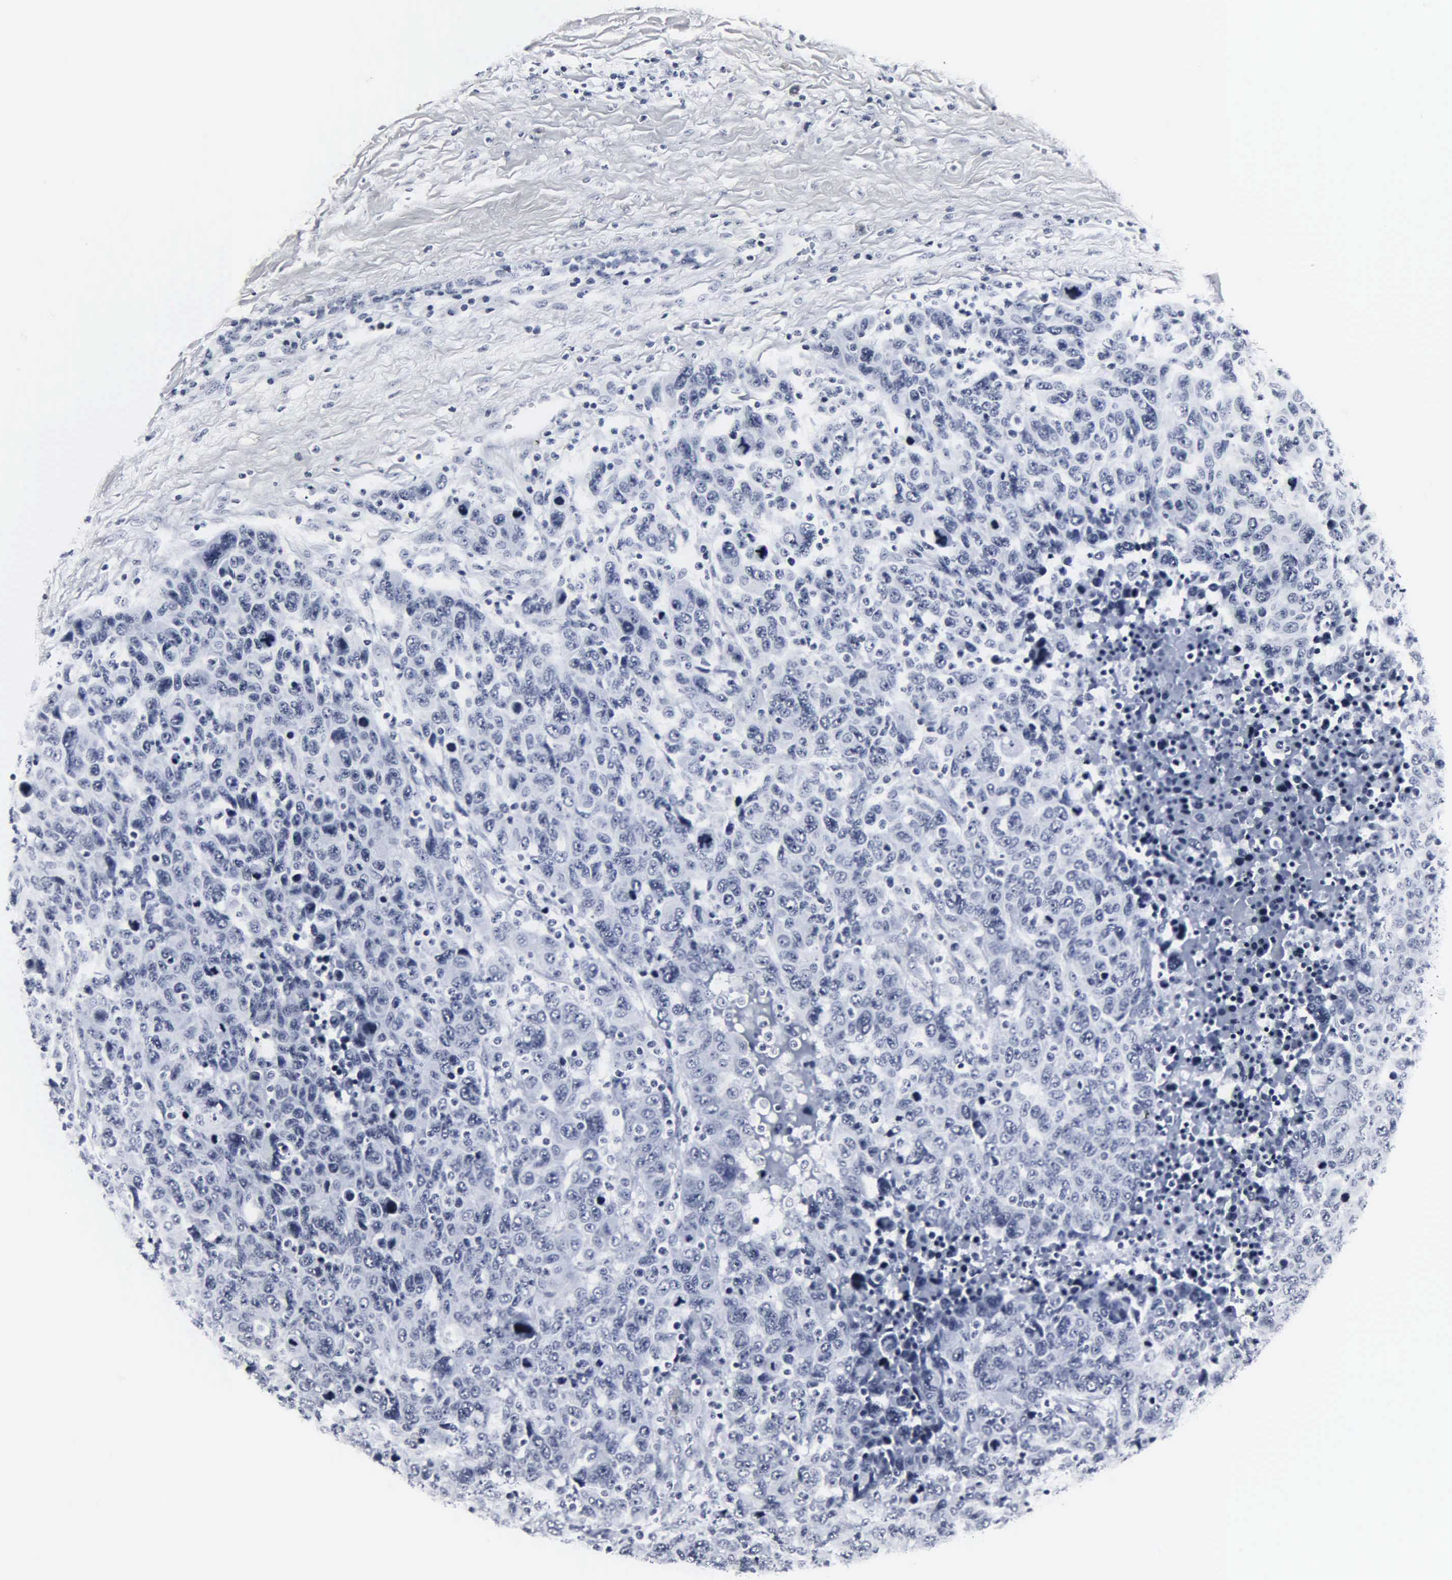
{"staining": {"intensity": "negative", "quantity": "none", "location": "none"}, "tissue": "breast cancer", "cell_type": "Tumor cells", "image_type": "cancer", "snomed": [{"axis": "morphology", "description": "Duct carcinoma"}, {"axis": "topography", "description": "Breast"}], "caption": "This is a image of immunohistochemistry staining of intraductal carcinoma (breast), which shows no expression in tumor cells.", "gene": "DGCR2", "patient": {"sex": "female", "age": 37}}